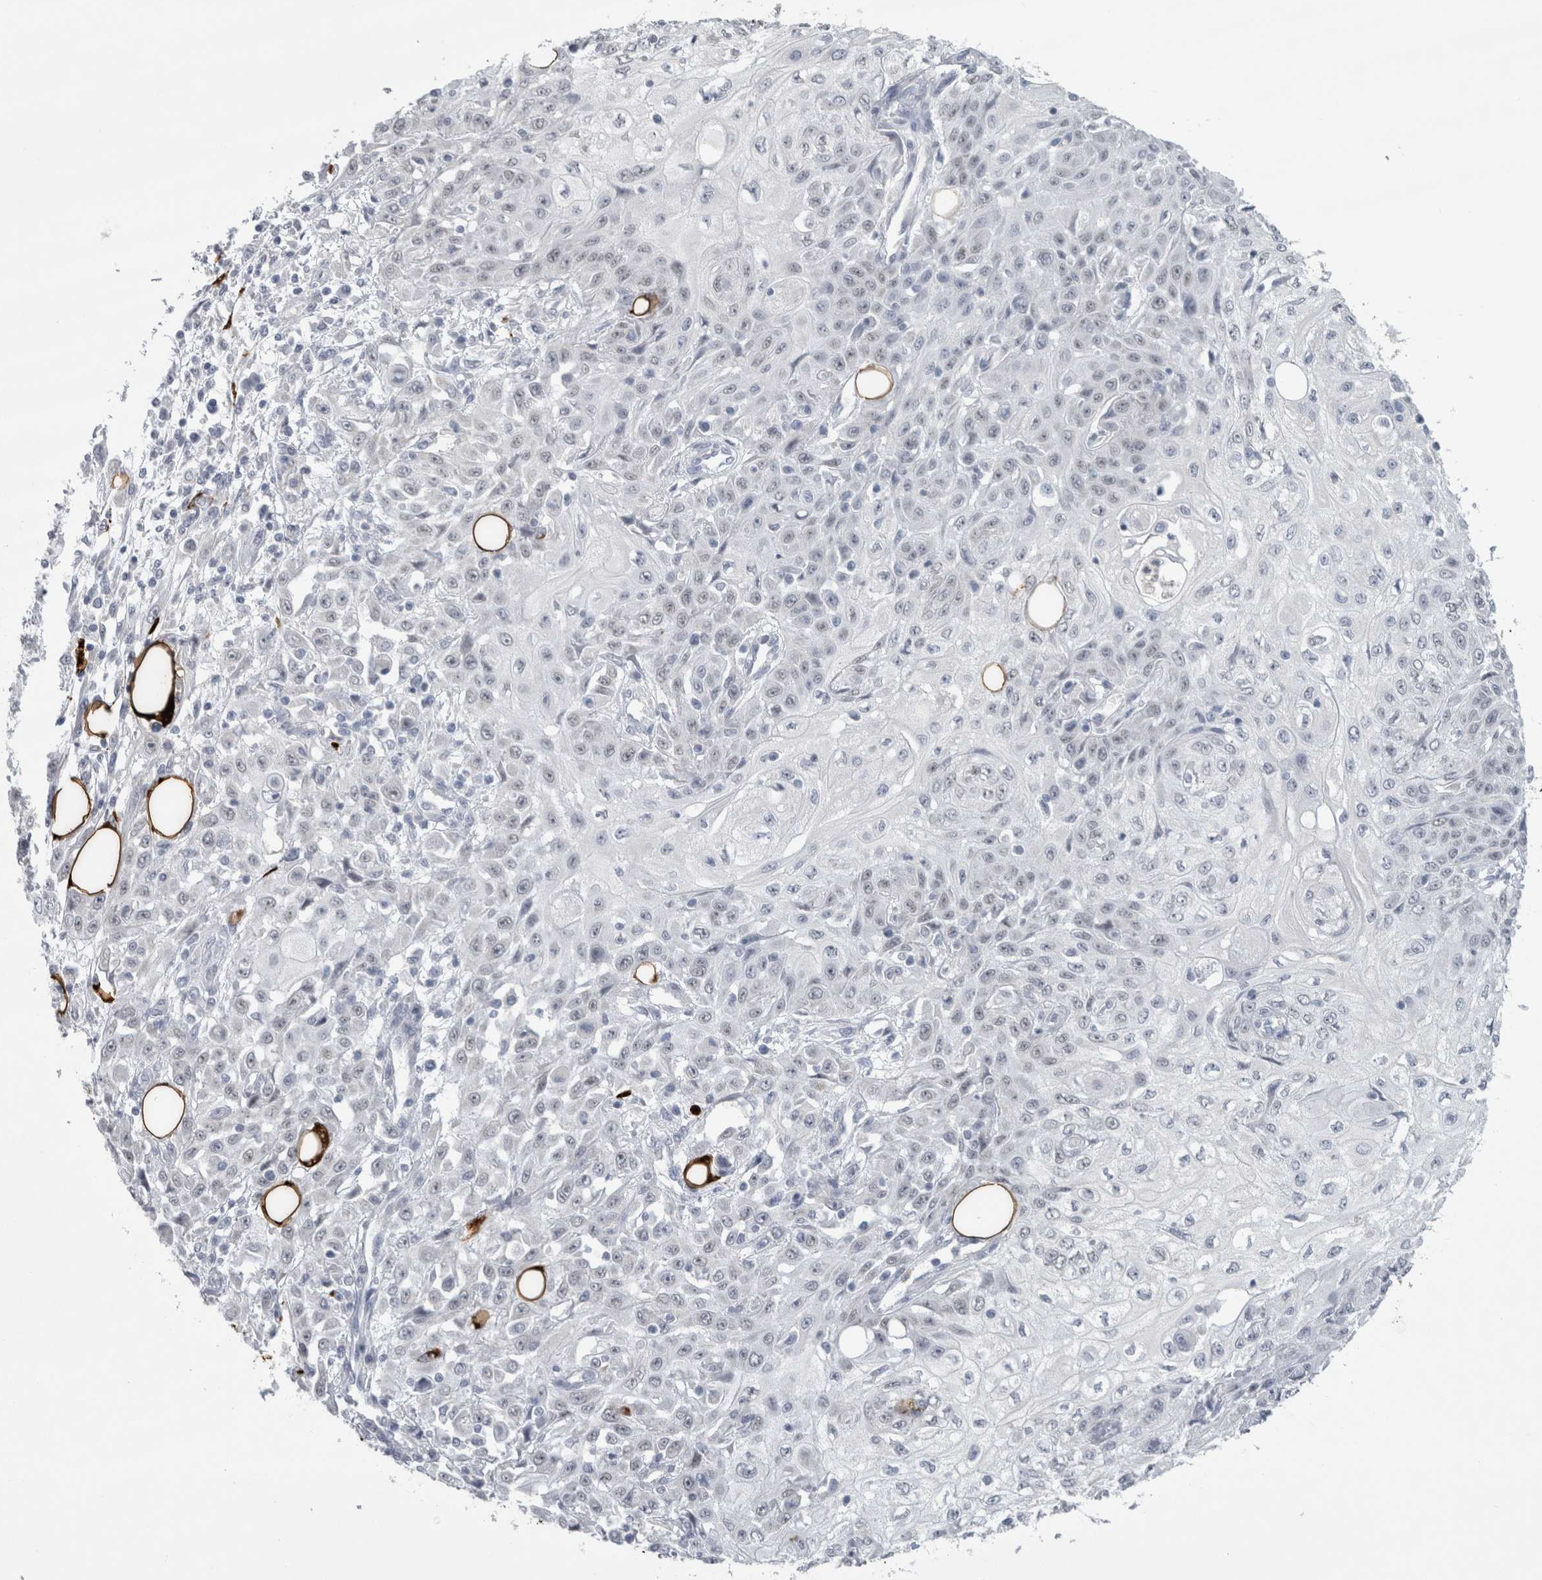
{"staining": {"intensity": "negative", "quantity": "none", "location": "none"}, "tissue": "skin cancer", "cell_type": "Tumor cells", "image_type": "cancer", "snomed": [{"axis": "morphology", "description": "Squamous cell carcinoma, NOS"}, {"axis": "morphology", "description": "Squamous cell carcinoma, metastatic, NOS"}, {"axis": "topography", "description": "Skin"}, {"axis": "topography", "description": "Lymph node"}], "caption": "Tumor cells show no significant protein staining in skin cancer (squamous cell carcinoma).", "gene": "PLIN1", "patient": {"sex": "male", "age": 75}}